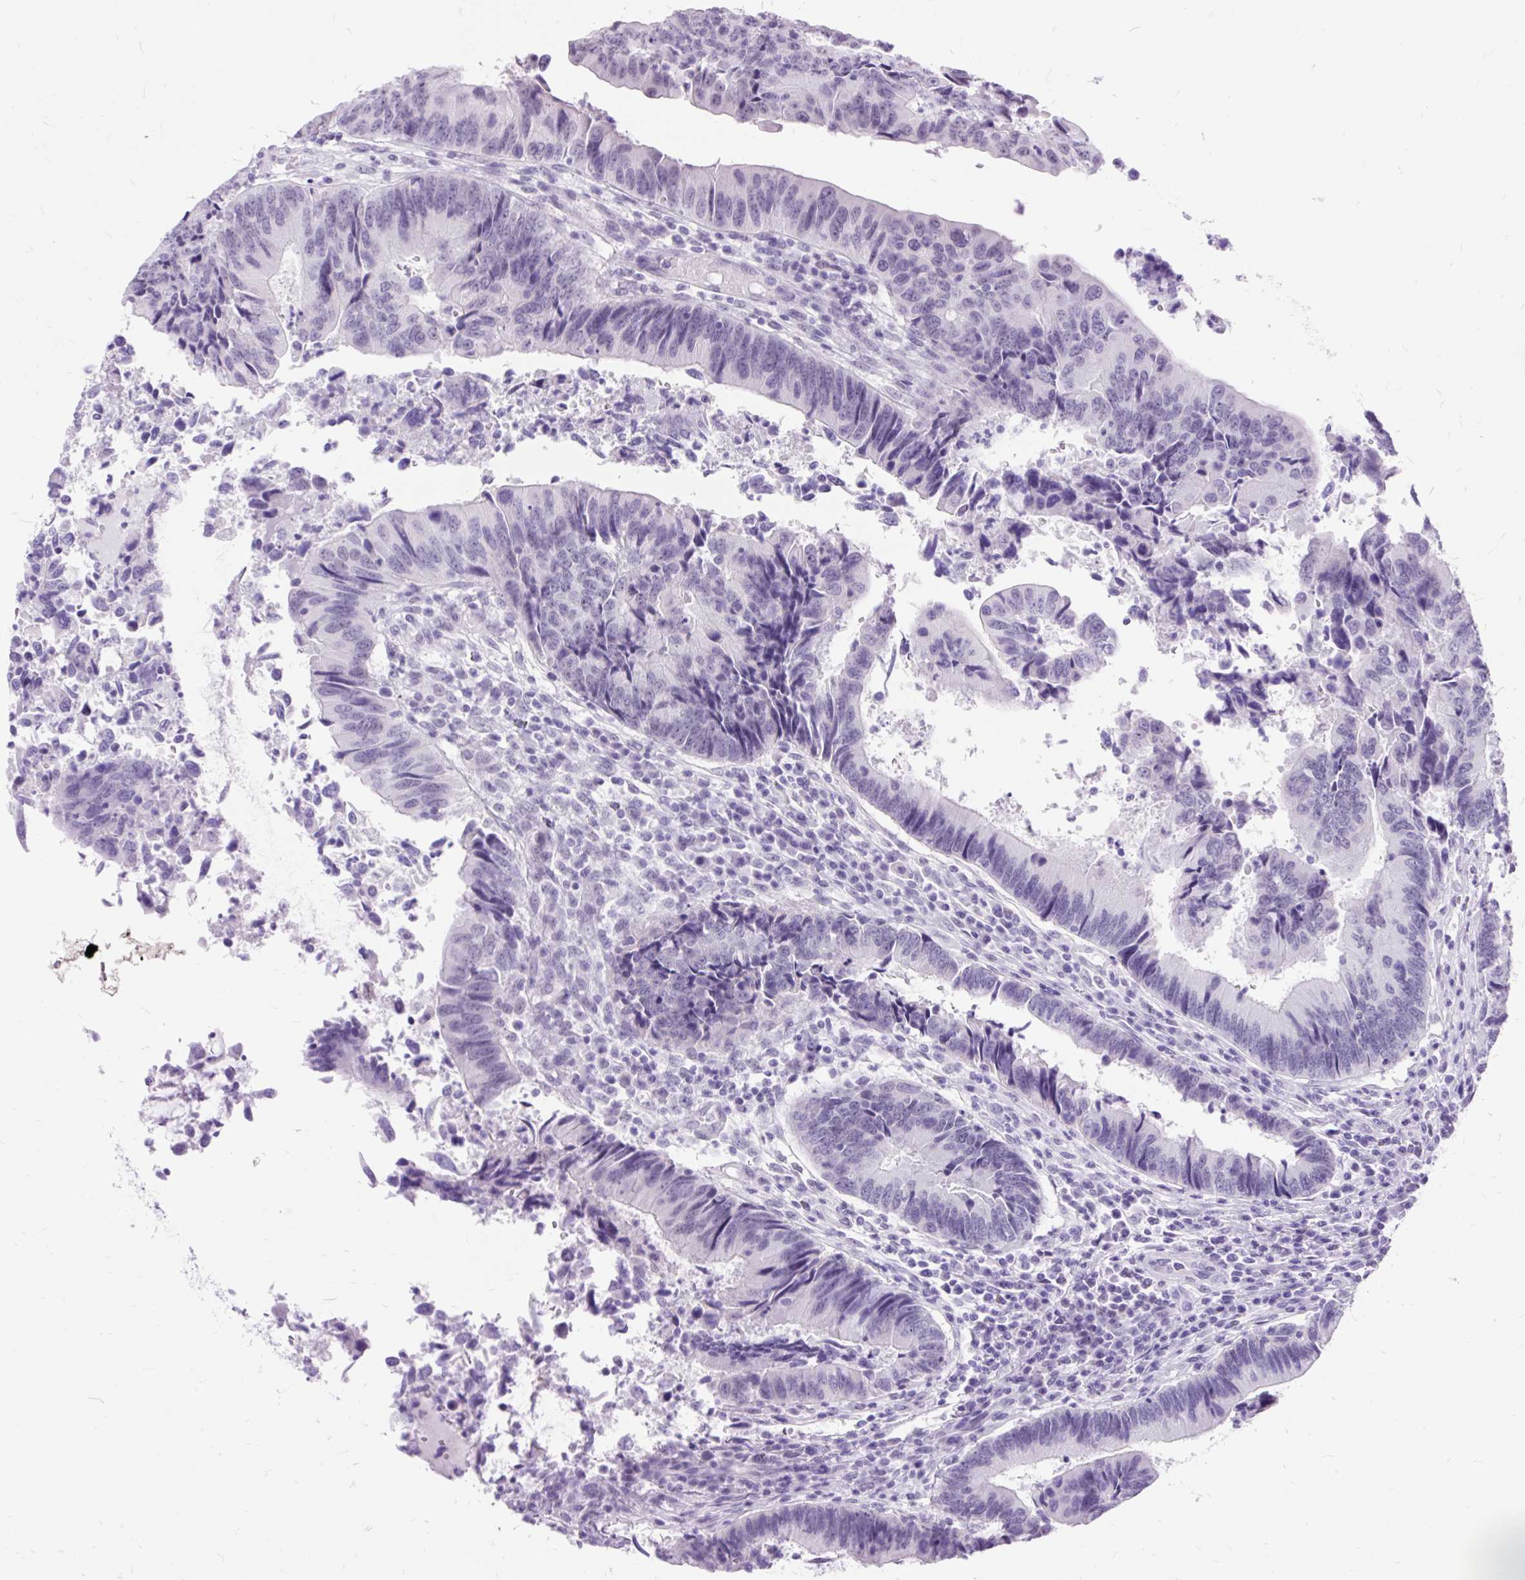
{"staining": {"intensity": "negative", "quantity": "none", "location": "none"}, "tissue": "colorectal cancer", "cell_type": "Tumor cells", "image_type": "cancer", "snomed": [{"axis": "morphology", "description": "Adenocarcinoma, NOS"}, {"axis": "topography", "description": "Colon"}], "caption": "Tumor cells are negative for brown protein staining in adenocarcinoma (colorectal). (DAB immunohistochemistry (IHC) with hematoxylin counter stain).", "gene": "SCGB1A1", "patient": {"sex": "female", "age": 67}}